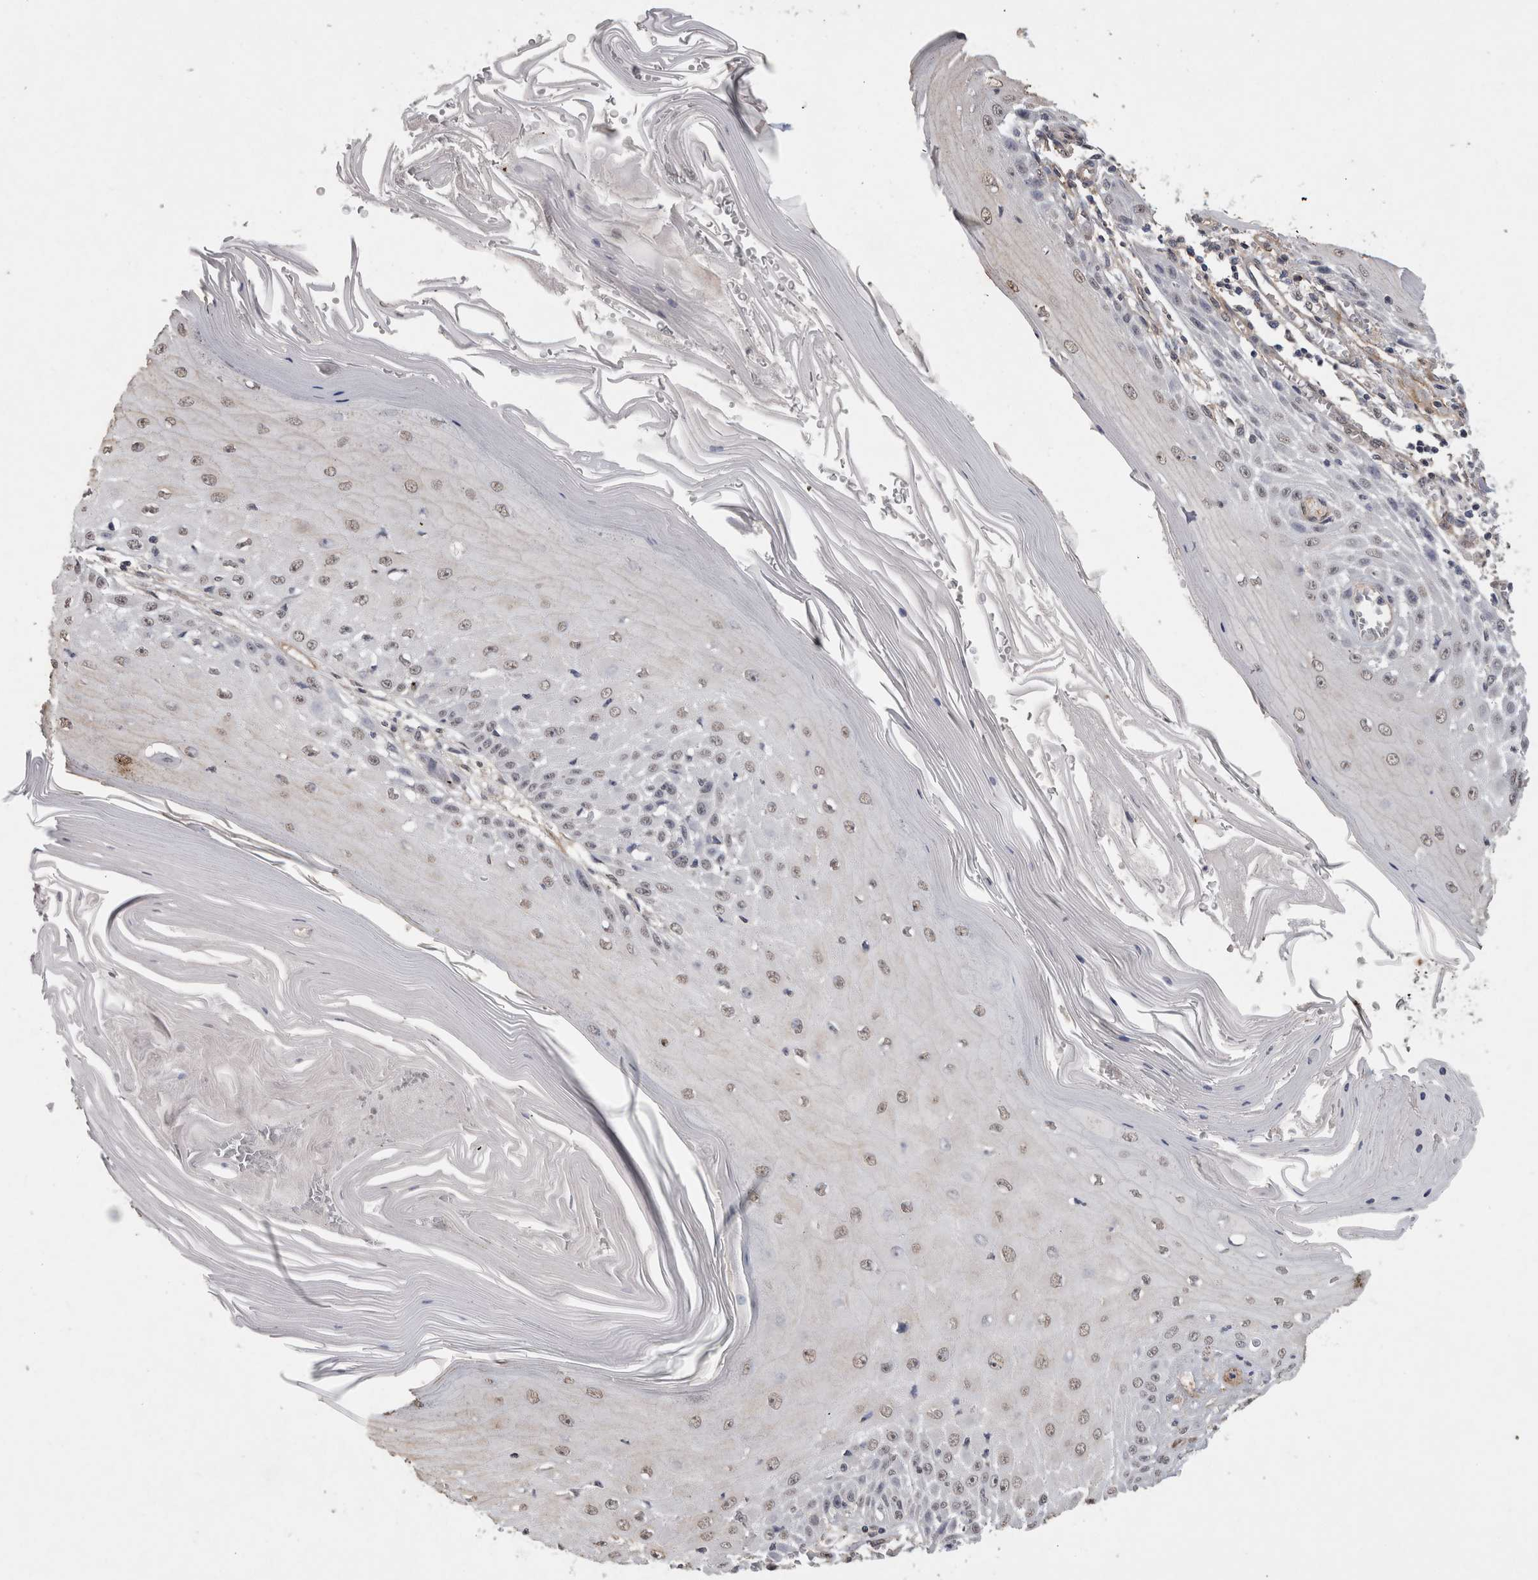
{"staining": {"intensity": "weak", "quantity": ">75%", "location": "nuclear"}, "tissue": "skin cancer", "cell_type": "Tumor cells", "image_type": "cancer", "snomed": [{"axis": "morphology", "description": "Squamous cell carcinoma, NOS"}, {"axis": "topography", "description": "Skin"}], "caption": "The immunohistochemical stain shows weak nuclear expression in tumor cells of squamous cell carcinoma (skin) tissue. (Stains: DAB (3,3'-diaminobenzidine) in brown, nuclei in blue, Microscopy: brightfield microscopy at high magnification).", "gene": "RECK", "patient": {"sex": "female", "age": 73}}